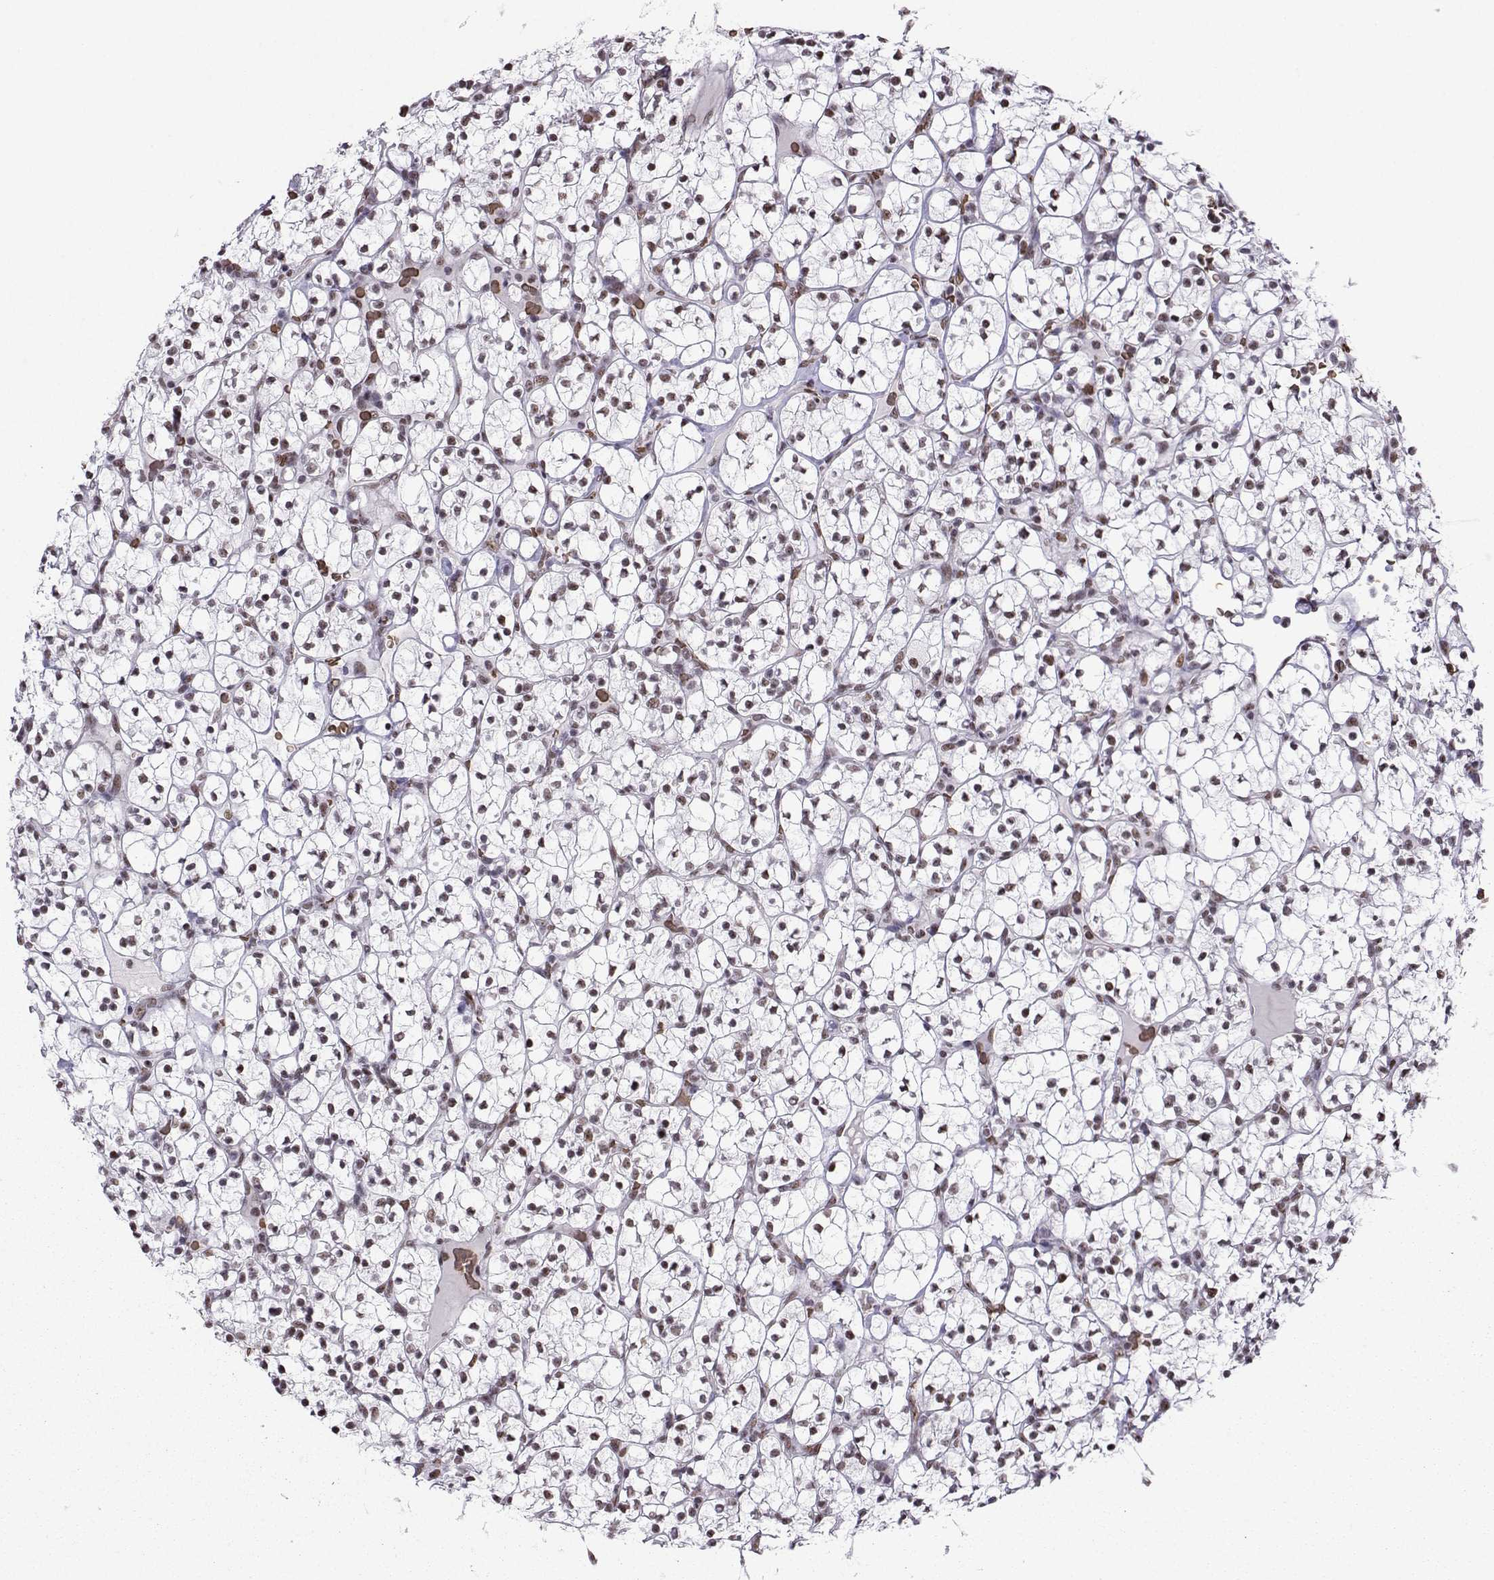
{"staining": {"intensity": "weak", "quantity": ">75%", "location": "nuclear"}, "tissue": "renal cancer", "cell_type": "Tumor cells", "image_type": "cancer", "snomed": [{"axis": "morphology", "description": "Adenocarcinoma, NOS"}, {"axis": "topography", "description": "Kidney"}], "caption": "An IHC image of tumor tissue is shown. Protein staining in brown shows weak nuclear positivity in renal cancer within tumor cells.", "gene": "CCNK", "patient": {"sex": "female", "age": 89}}